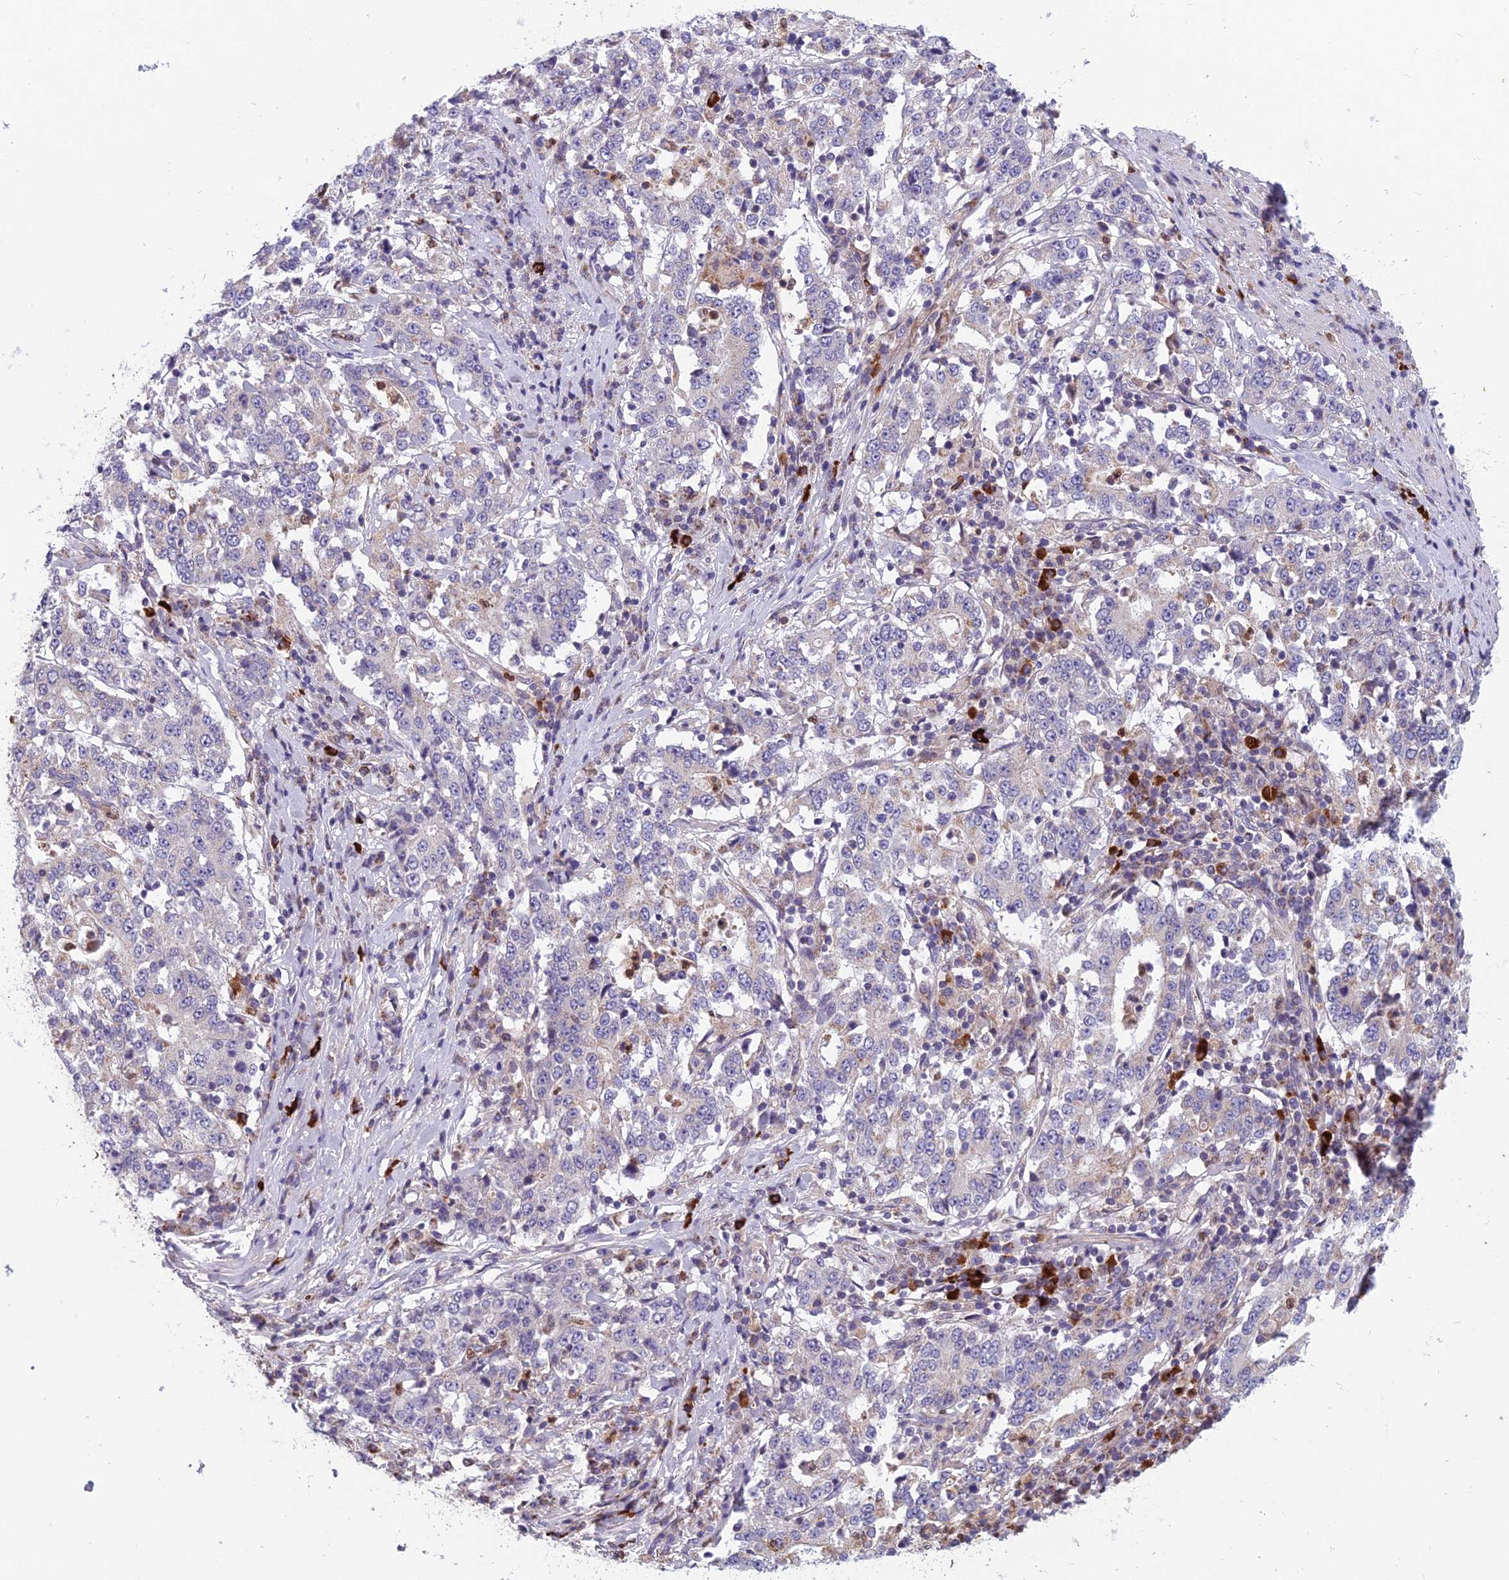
{"staining": {"intensity": "negative", "quantity": "none", "location": "none"}, "tissue": "stomach cancer", "cell_type": "Tumor cells", "image_type": "cancer", "snomed": [{"axis": "morphology", "description": "Adenocarcinoma, NOS"}, {"axis": "topography", "description": "Stomach"}], "caption": "High power microscopy image of an immunohistochemistry (IHC) image of stomach cancer, revealing no significant positivity in tumor cells.", "gene": "ENSG00000188897", "patient": {"sex": "male", "age": 59}}